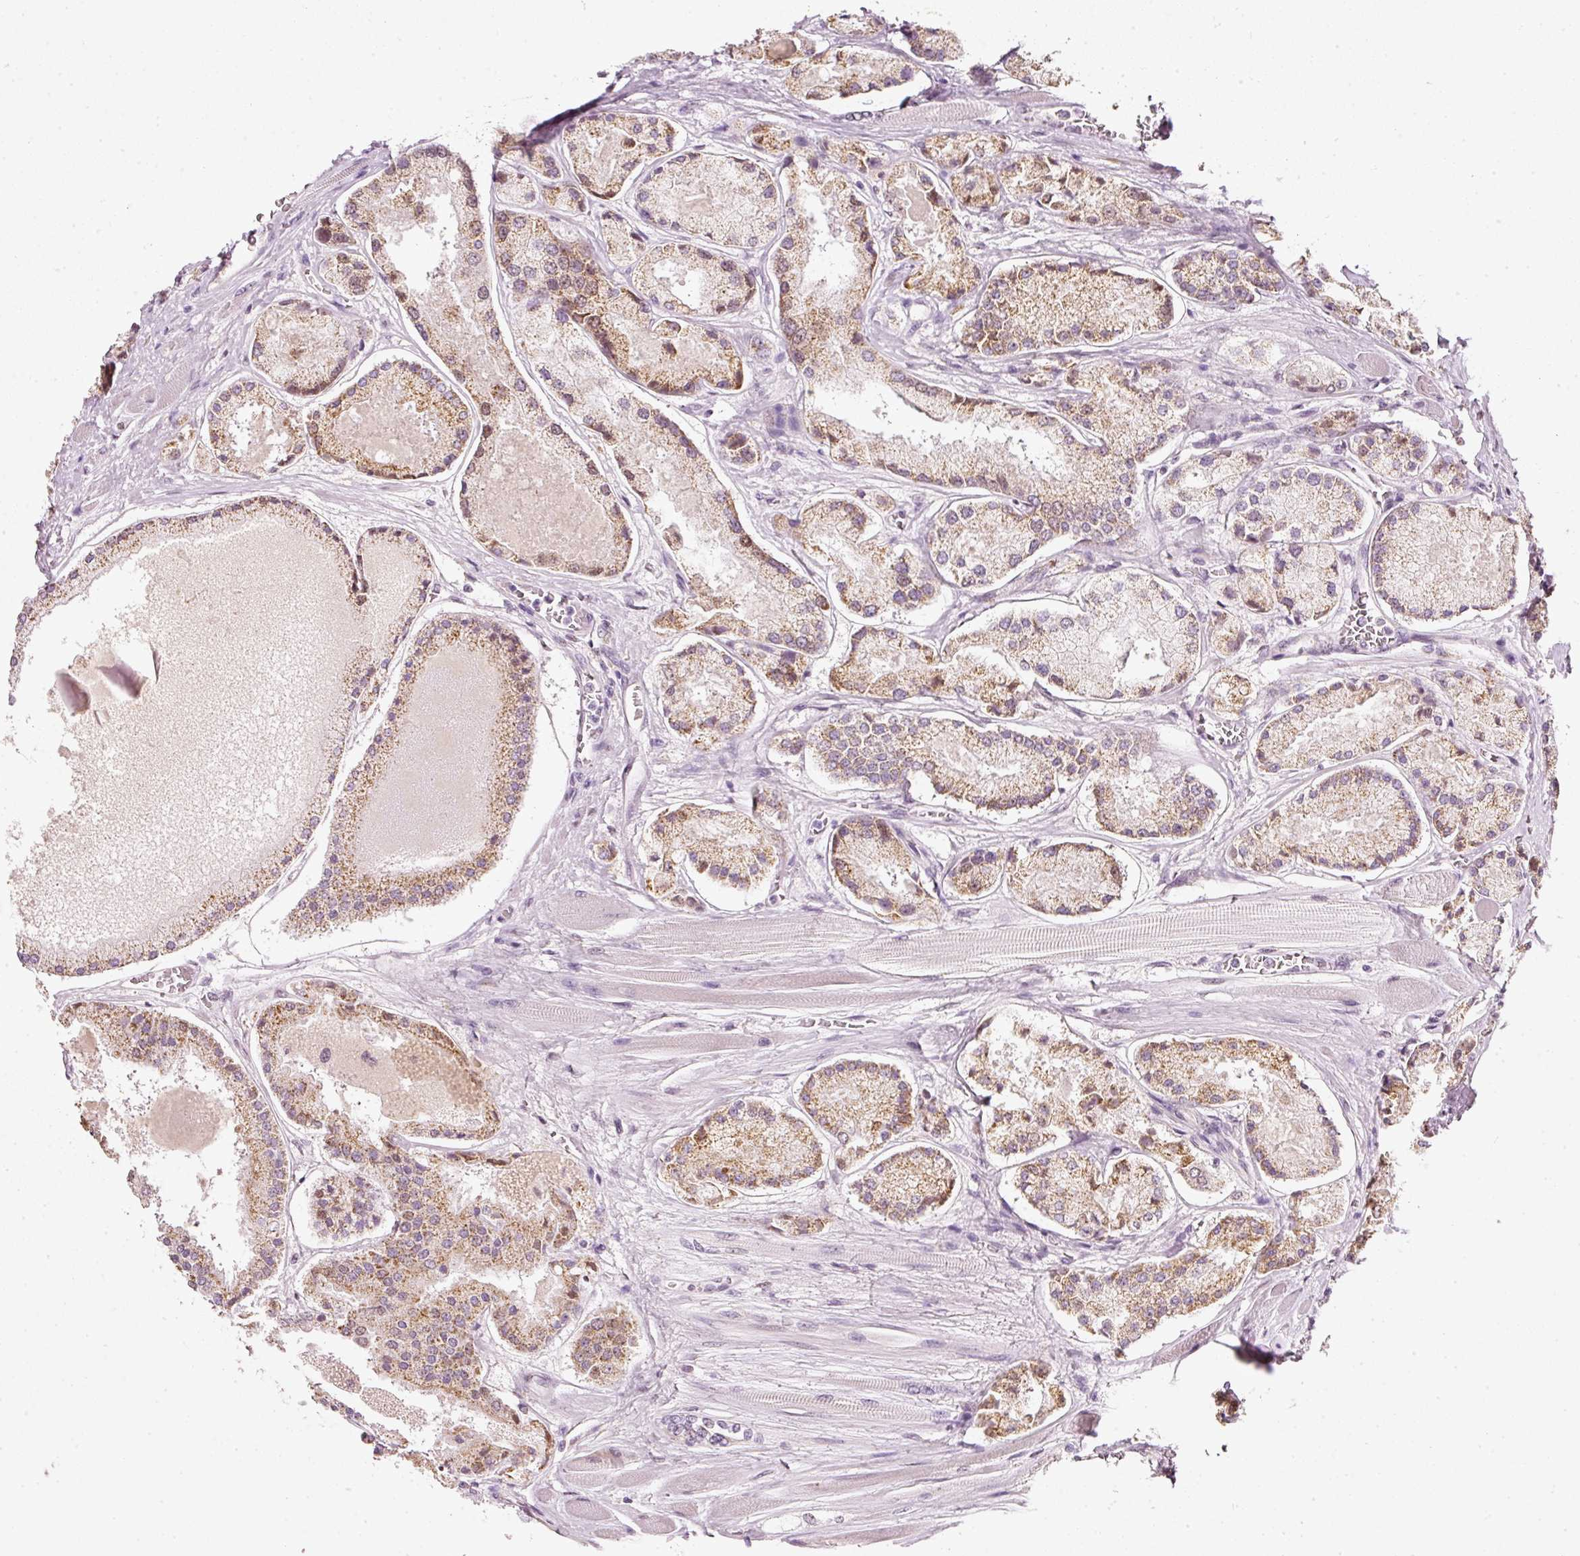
{"staining": {"intensity": "moderate", "quantity": "25%-75%", "location": "cytoplasmic/membranous"}, "tissue": "prostate cancer", "cell_type": "Tumor cells", "image_type": "cancer", "snomed": [{"axis": "morphology", "description": "Adenocarcinoma, High grade"}, {"axis": "topography", "description": "Prostate"}], "caption": "IHC (DAB) staining of prostate adenocarcinoma (high-grade) reveals moderate cytoplasmic/membranous protein staining in approximately 25%-75% of tumor cells. (IHC, brightfield microscopy, high magnification).", "gene": "FSTL3", "patient": {"sex": "male", "age": 67}}